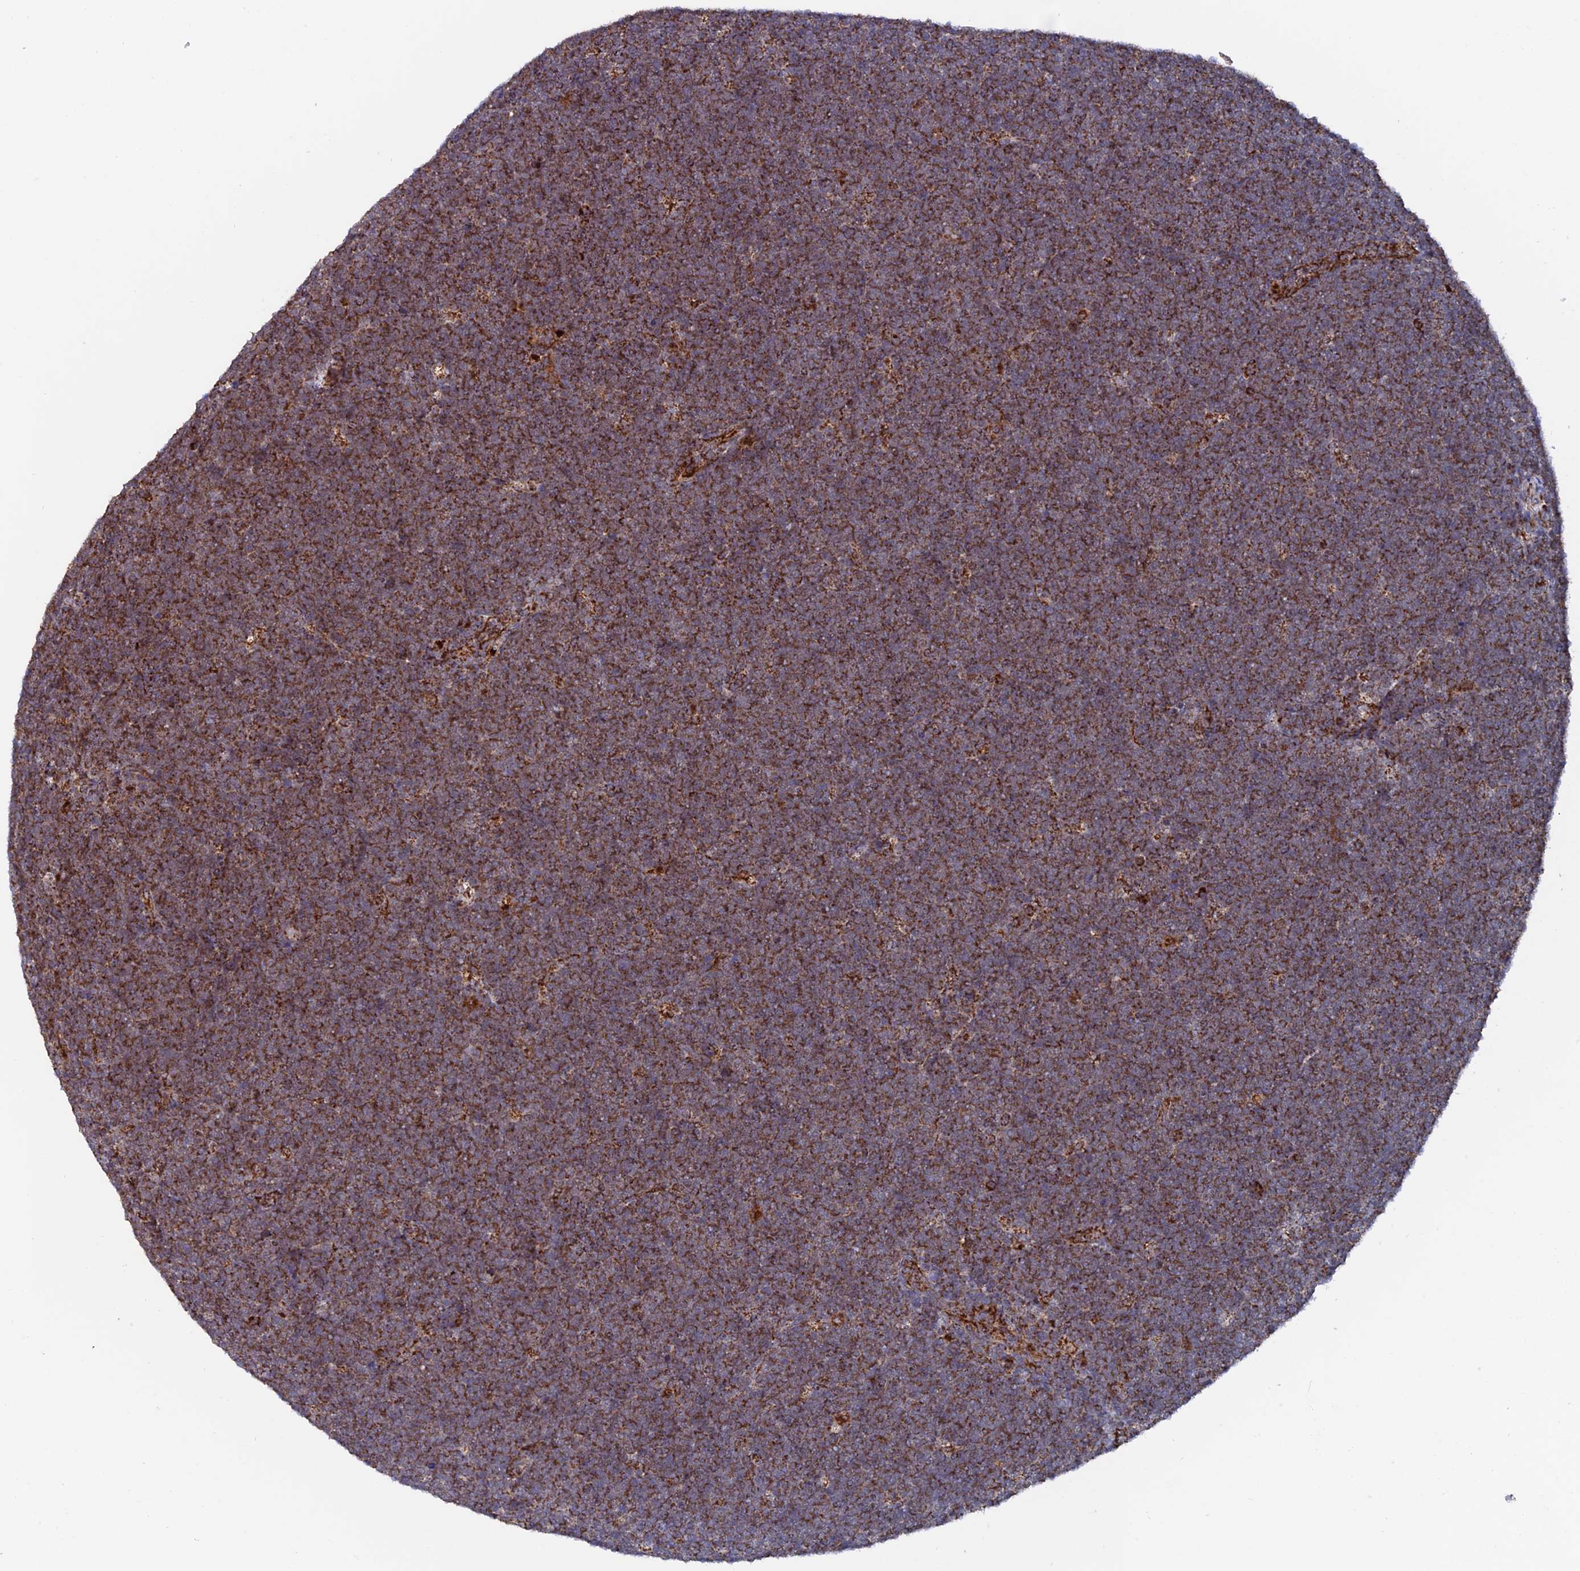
{"staining": {"intensity": "moderate", "quantity": ">75%", "location": "cytoplasmic/membranous"}, "tissue": "lymphoma", "cell_type": "Tumor cells", "image_type": "cancer", "snomed": [{"axis": "morphology", "description": "Malignant lymphoma, non-Hodgkin's type, High grade"}, {"axis": "topography", "description": "Lymph node"}], "caption": "Protein staining demonstrates moderate cytoplasmic/membranous expression in about >75% of tumor cells in malignant lymphoma, non-Hodgkin's type (high-grade).", "gene": "DTYMK", "patient": {"sex": "male", "age": 13}}